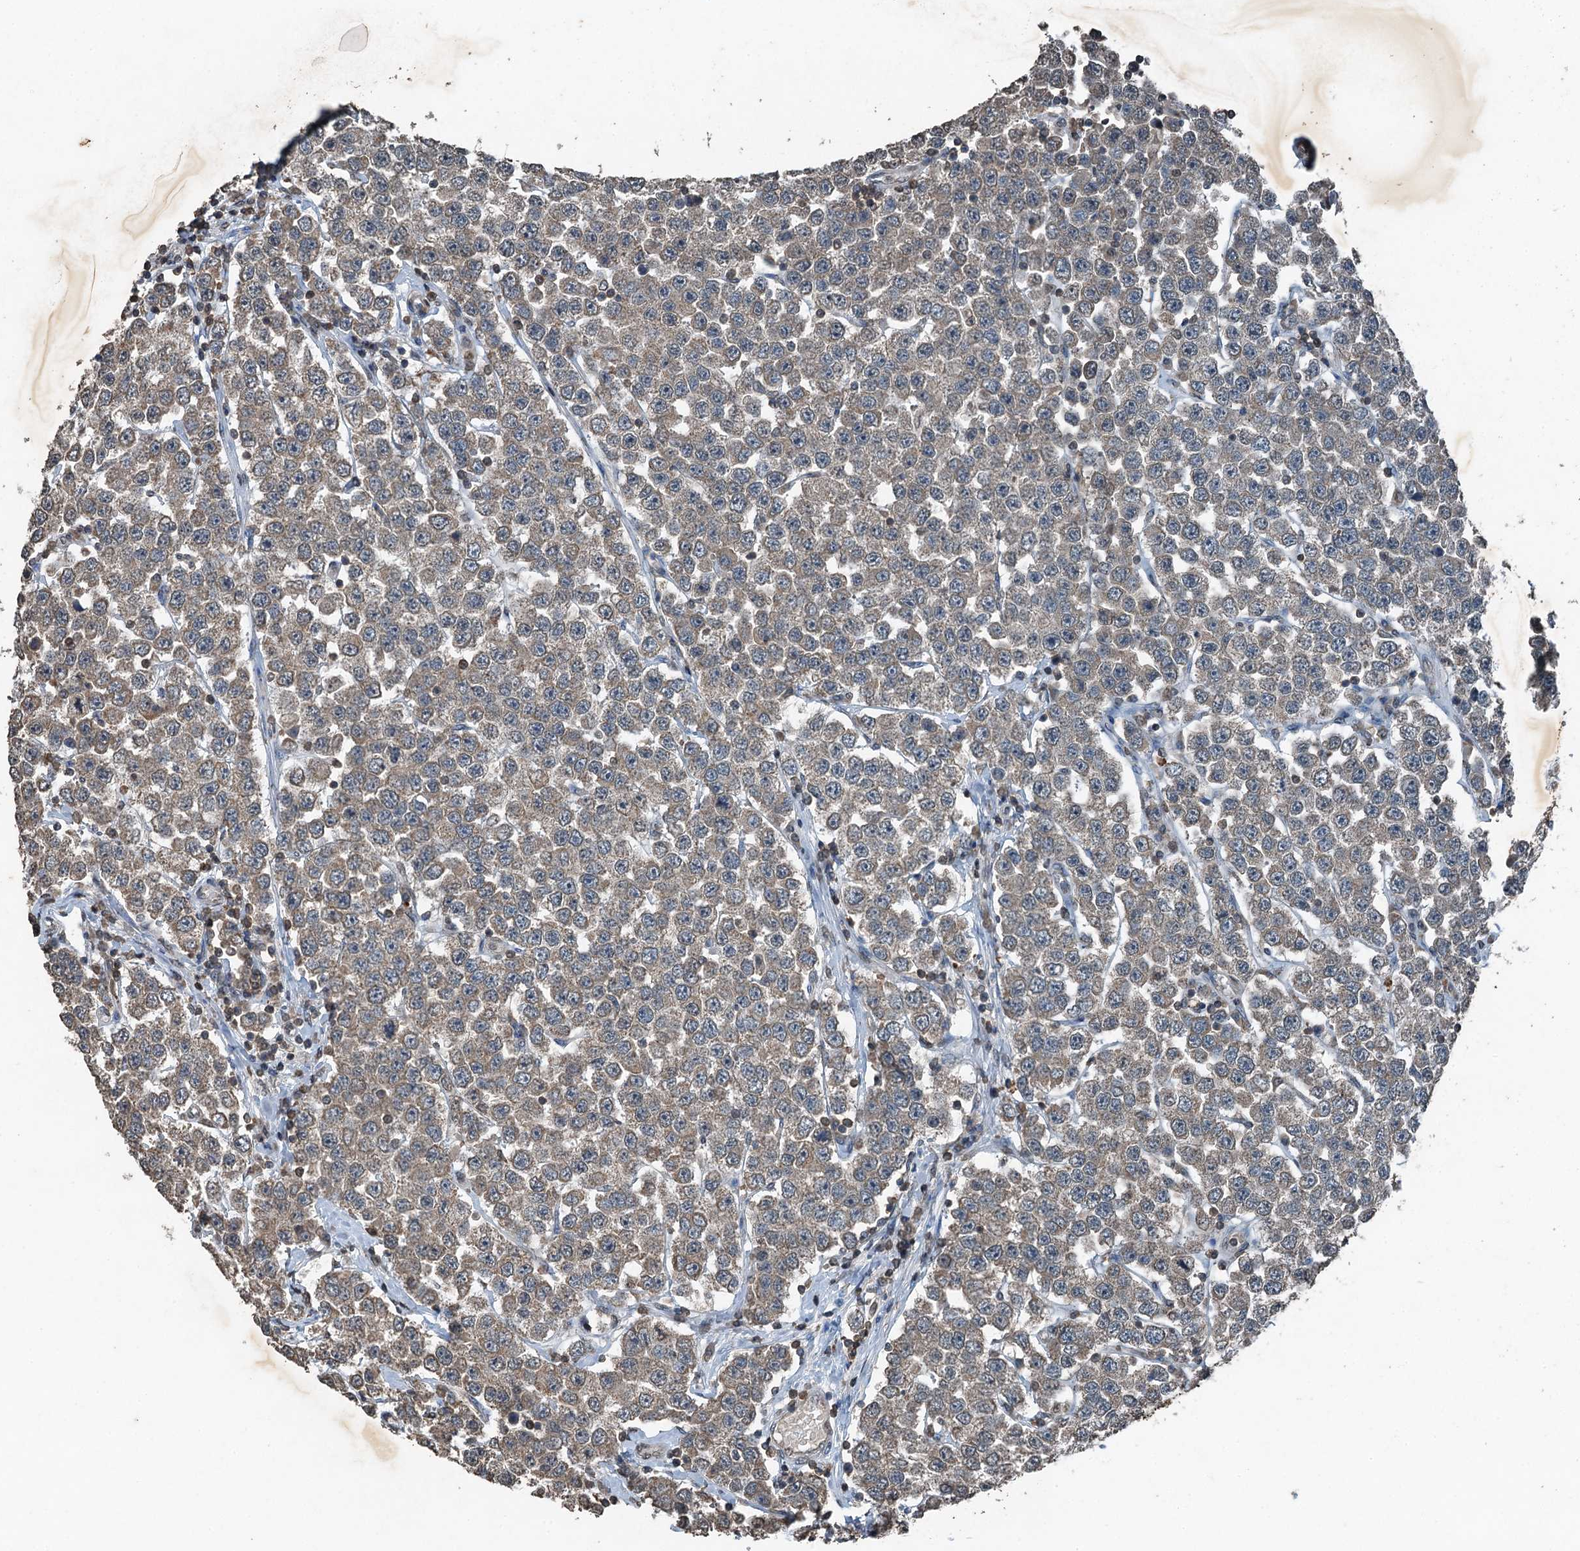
{"staining": {"intensity": "weak", "quantity": "25%-75%", "location": "cytoplasmic/membranous"}, "tissue": "testis cancer", "cell_type": "Tumor cells", "image_type": "cancer", "snomed": [{"axis": "morphology", "description": "Seminoma, NOS"}, {"axis": "topography", "description": "Testis"}], "caption": "High-power microscopy captured an immunohistochemistry (IHC) histopathology image of testis seminoma, revealing weak cytoplasmic/membranous staining in about 25%-75% of tumor cells.", "gene": "TCTN1", "patient": {"sex": "male", "age": 28}}